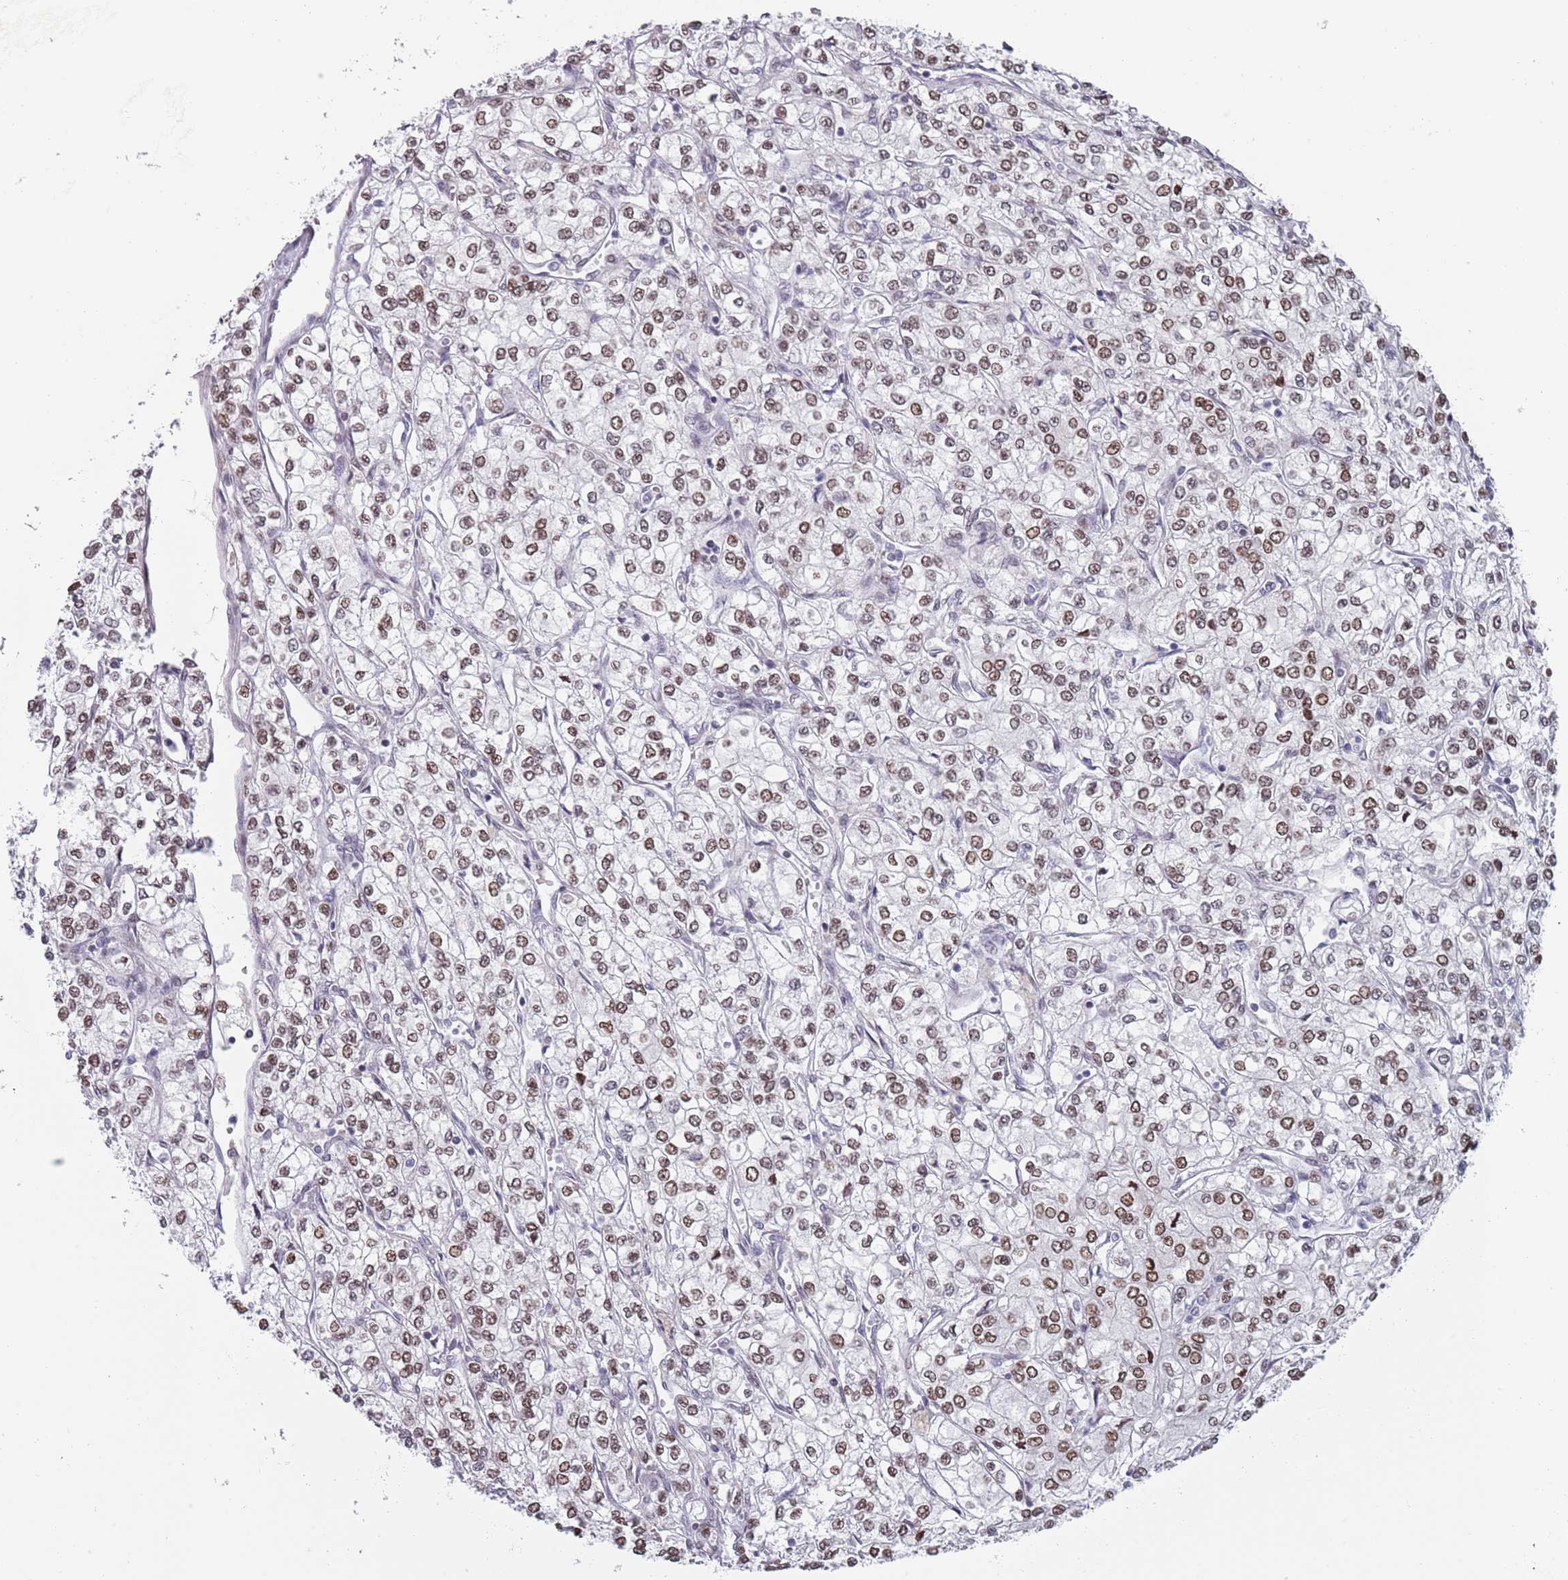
{"staining": {"intensity": "moderate", "quantity": ">75%", "location": "nuclear"}, "tissue": "renal cancer", "cell_type": "Tumor cells", "image_type": "cancer", "snomed": [{"axis": "morphology", "description": "Adenocarcinoma, NOS"}, {"axis": "topography", "description": "Kidney"}], "caption": "Immunohistochemical staining of renal cancer displays moderate nuclear protein expression in about >75% of tumor cells. (brown staining indicates protein expression, while blue staining denotes nuclei).", "gene": "MFSD12", "patient": {"sex": "male", "age": 80}}